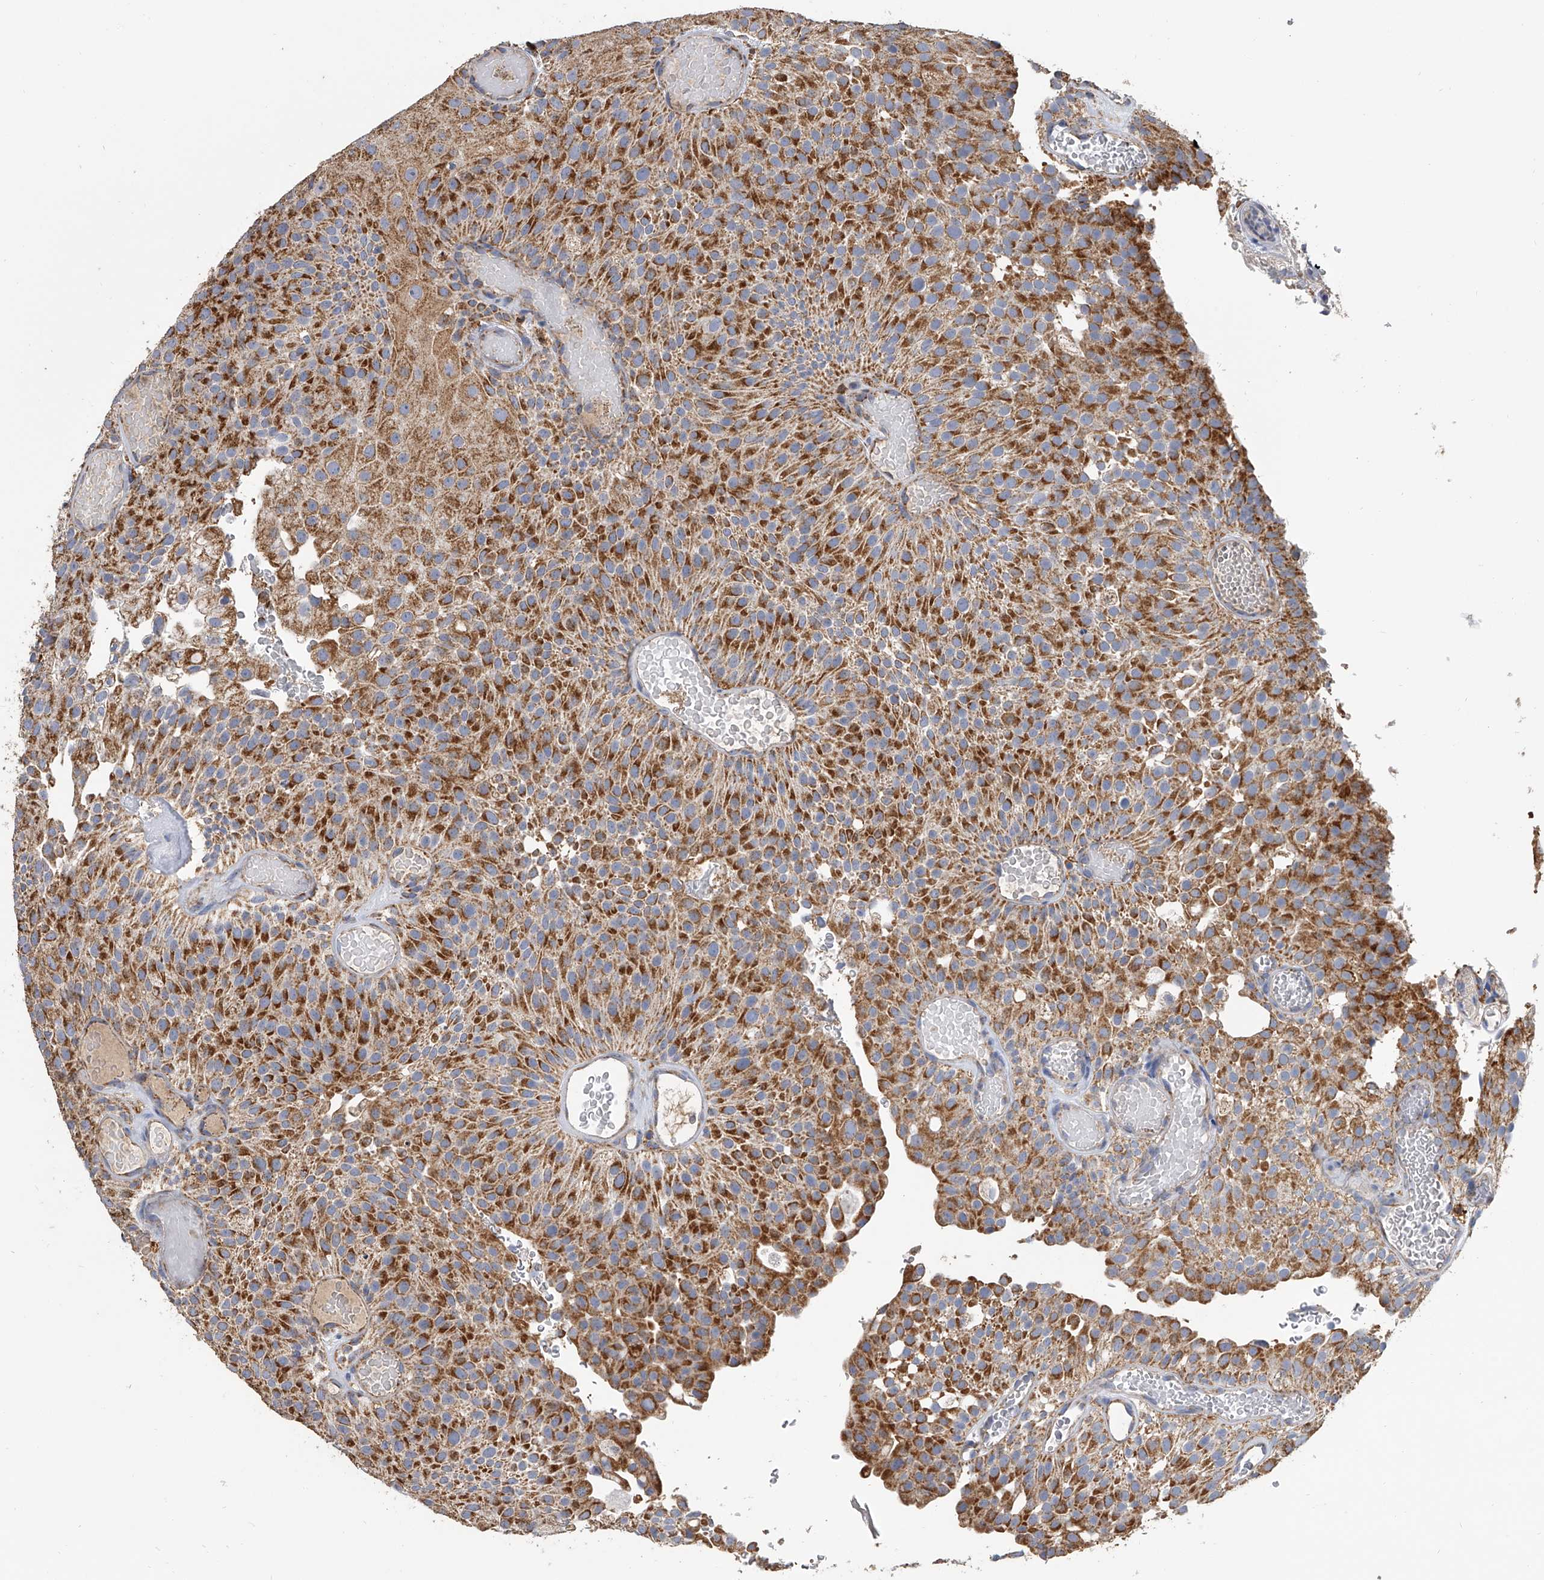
{"staining": {"intensity": "strong", "quantity": ">75%", "location": "nuclear"}, "tissue": "urothelial cancer", "cell_type": "Tumor cells", "image_type": "cancer", "snomed": [{"axis": "morphology", "description": "Urothelial carcinoma, Low grade"}, {"axis": "topography", "description": "Urinary bladder"}], "caption": "Urothelial carcinoma (low-grade) tissue exhibits strong nuclear staining in approximately >75% of tumor cells (Stains: DAB in brown, nuclei in blue, Microscopy: brightfield microscopy at high magnification).", "gene": "MRPL28", "patient": {"sex": "male", "age": 78}}